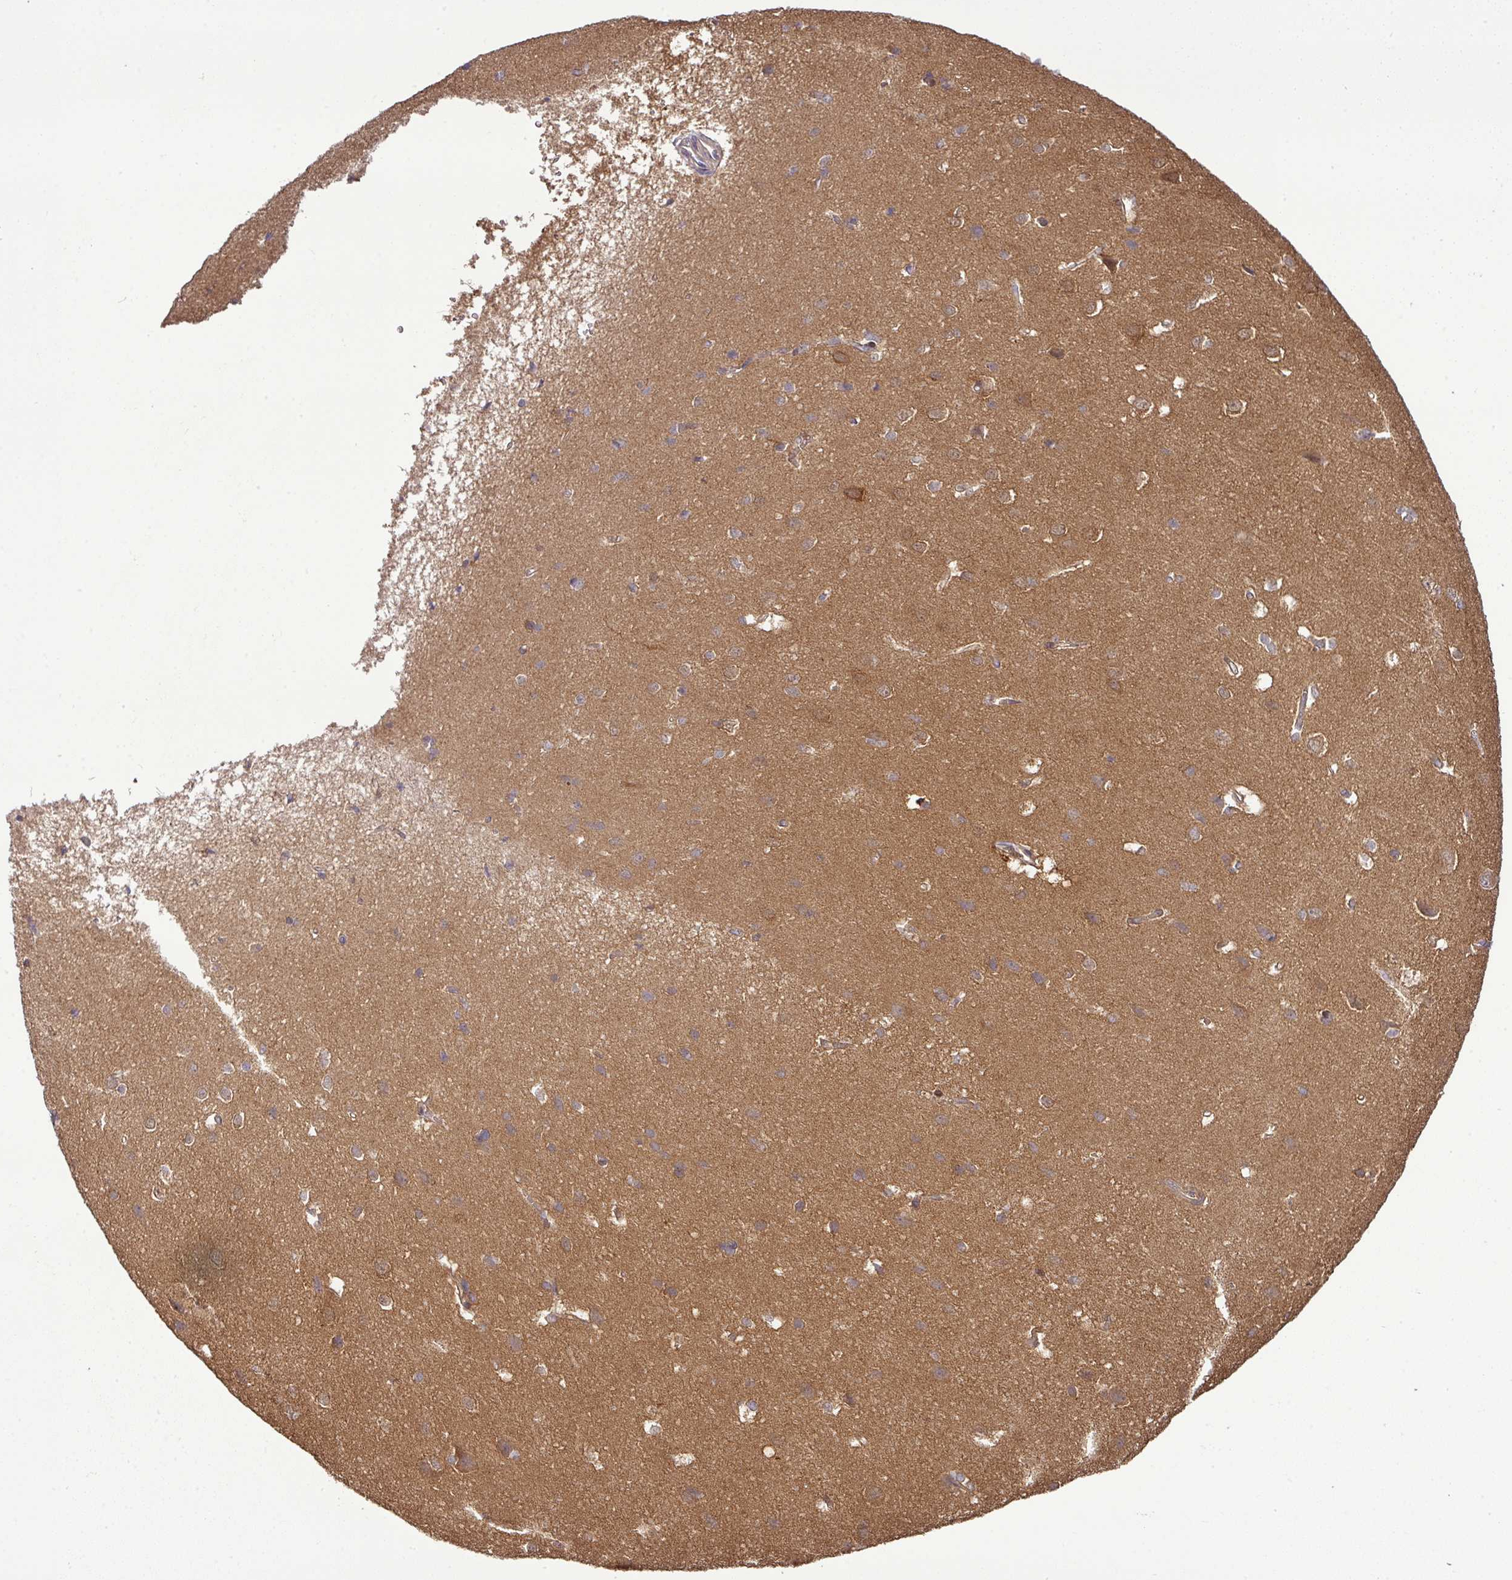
{"staining": {"intensity": "weak", "quantity": "<25%", "location": "cytoplasmic/membranous"}, "tissue": "cerebral cortex", "cell_type": "Endothelial cells", "image_type": "normal", "snomed": [{"axis": "morphology", "description": "Normal tissue, NOS"}, {"axis": "topography", "description": "Cerebral cortex"}], "caption": "The histopathology image reveals no significant expression in endothelial cells of cerebral cortex.", "gene": "TMEM107", "patient": {"sex": "male", "age": 37}}